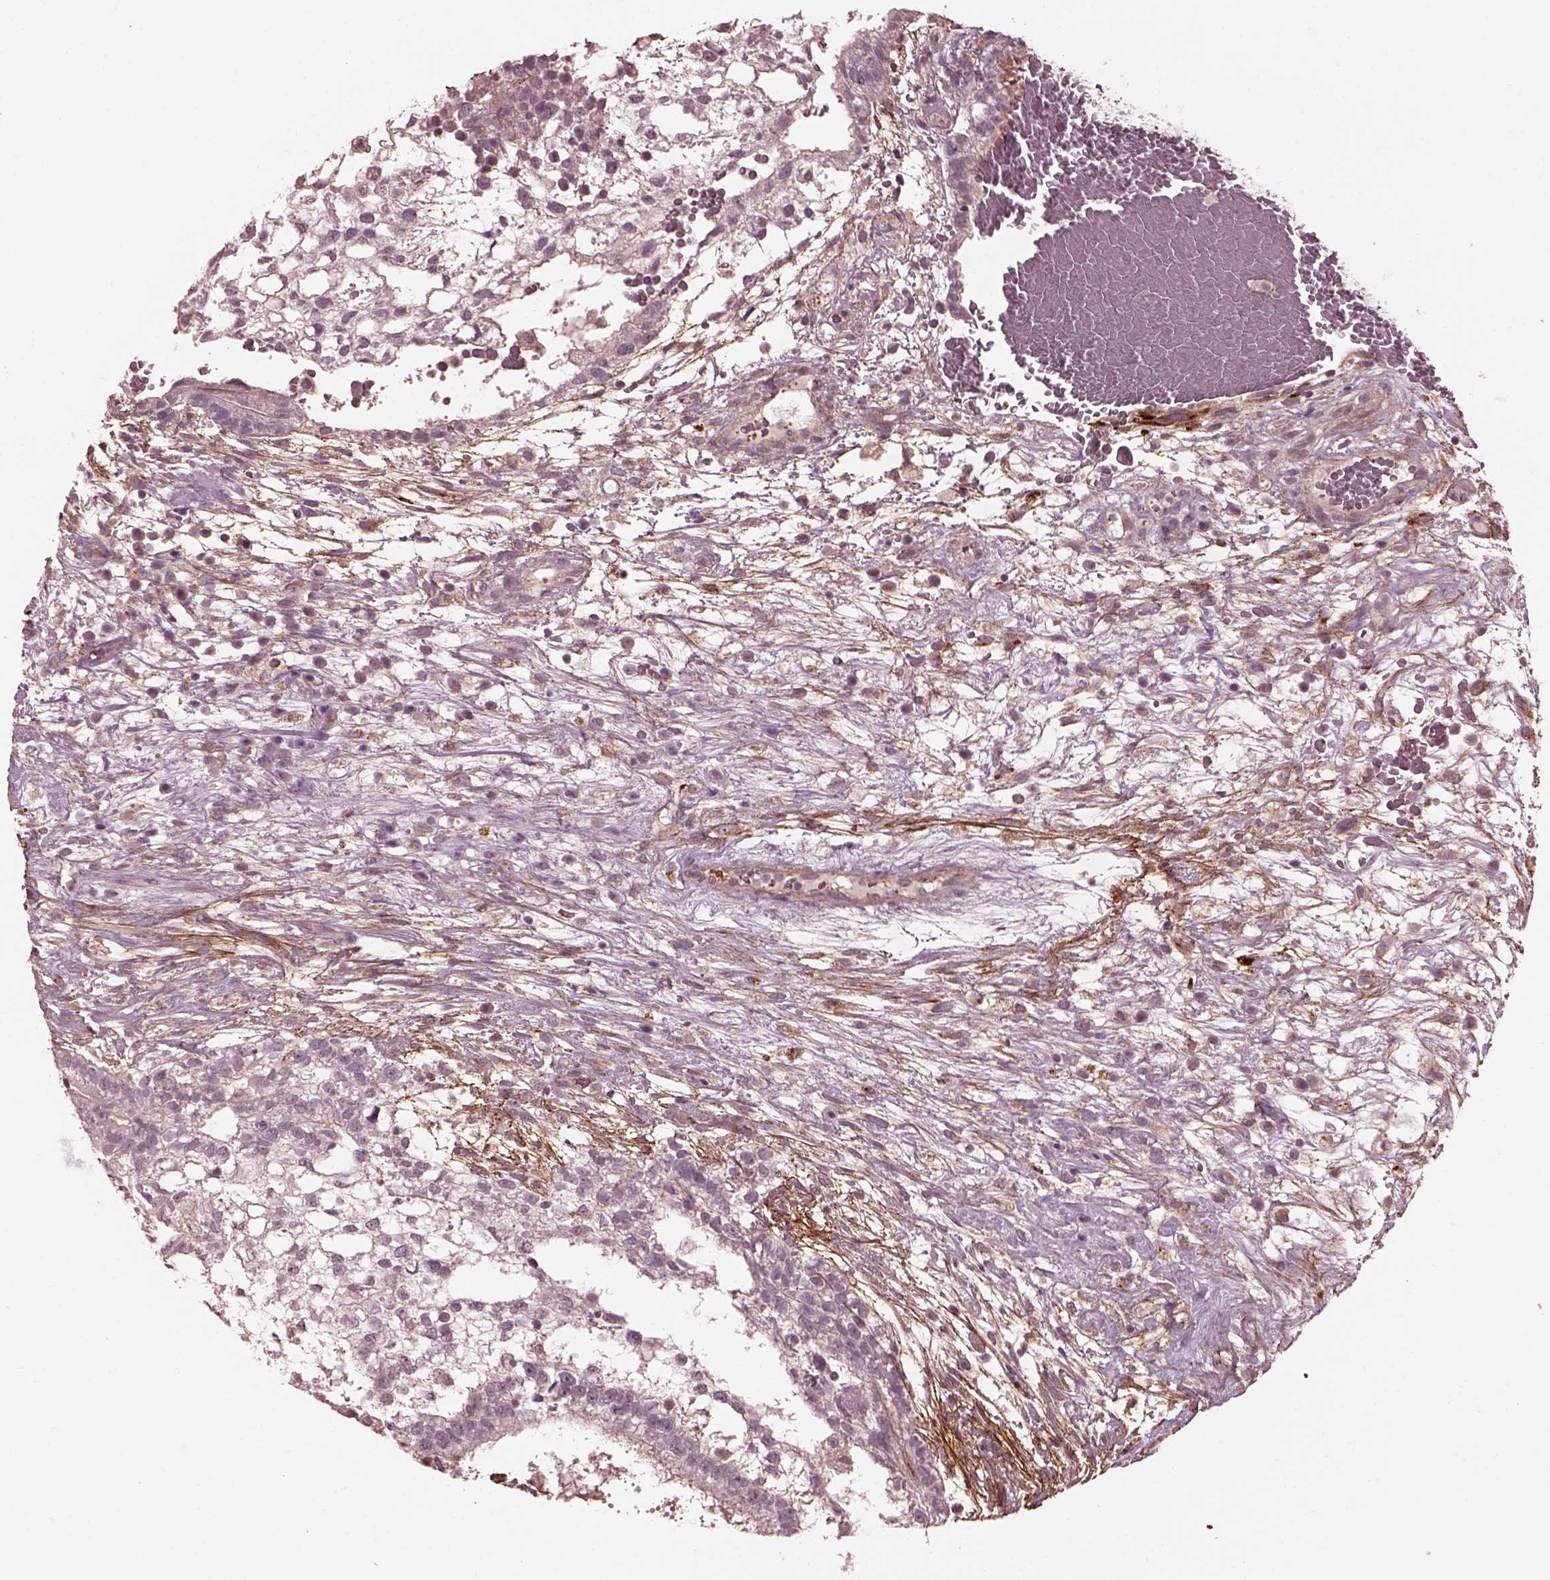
{"staining": {"intensity": "negative", "quantity": "none", "location": "none"}, "tissue": "testis cancer", "cell_type": "Tumor cells", "image_type": "cancer", "snomed": [{"axis": "morphology", "description": "Normal tissue, NOS"}, {"axis": "morphology", "description": "Carcinoma, Embryonal, NOS"}, {"axis": "topography", "description": "Testis"}], "caption": "Embryonal carcinoma (testis) was stained to show a protein in brown. There is no significant positivity in tumor cells.", "gene": "EFEMP1", "patient": {"sex": "male", "age": 32}}